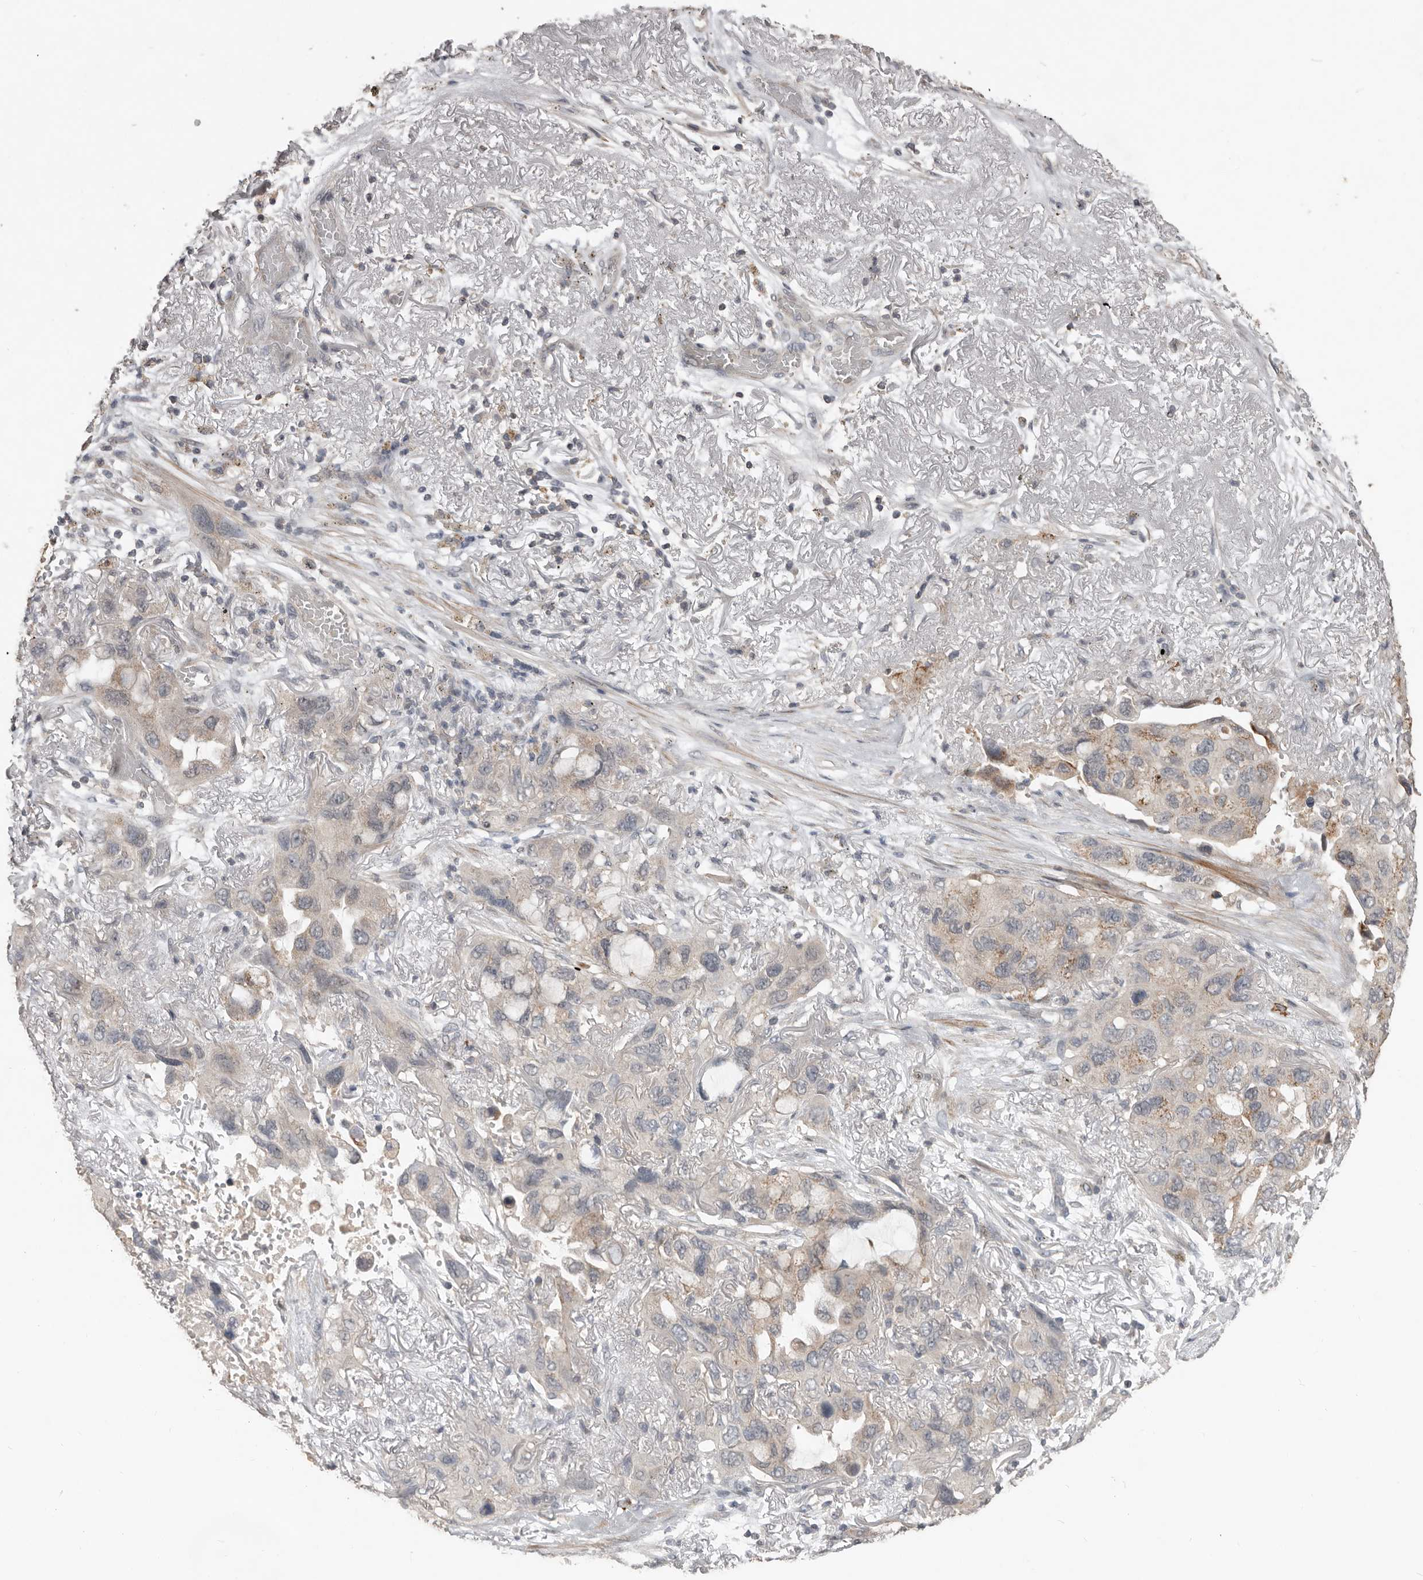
{"staining": {"intensity": "weak", "quantity": "<25%", "location": "cytoplasmic/membranous"}, "tissue": "lung cancer", "cell_type": "Tumor cells", "image_type": "cancer", "snomed": [{"axis": "morphology", "description": "Squamous cell carcinoma, NOS"}, {"axis": "topography", "description": "Lung"}], "caption": "Human lung cancer stained for a protein using immunohistochemistry (IHC) demonstrates no expression in tumor cells.", "gene": "BAMBI", "patient": {"sex": "female", "age": 73}}